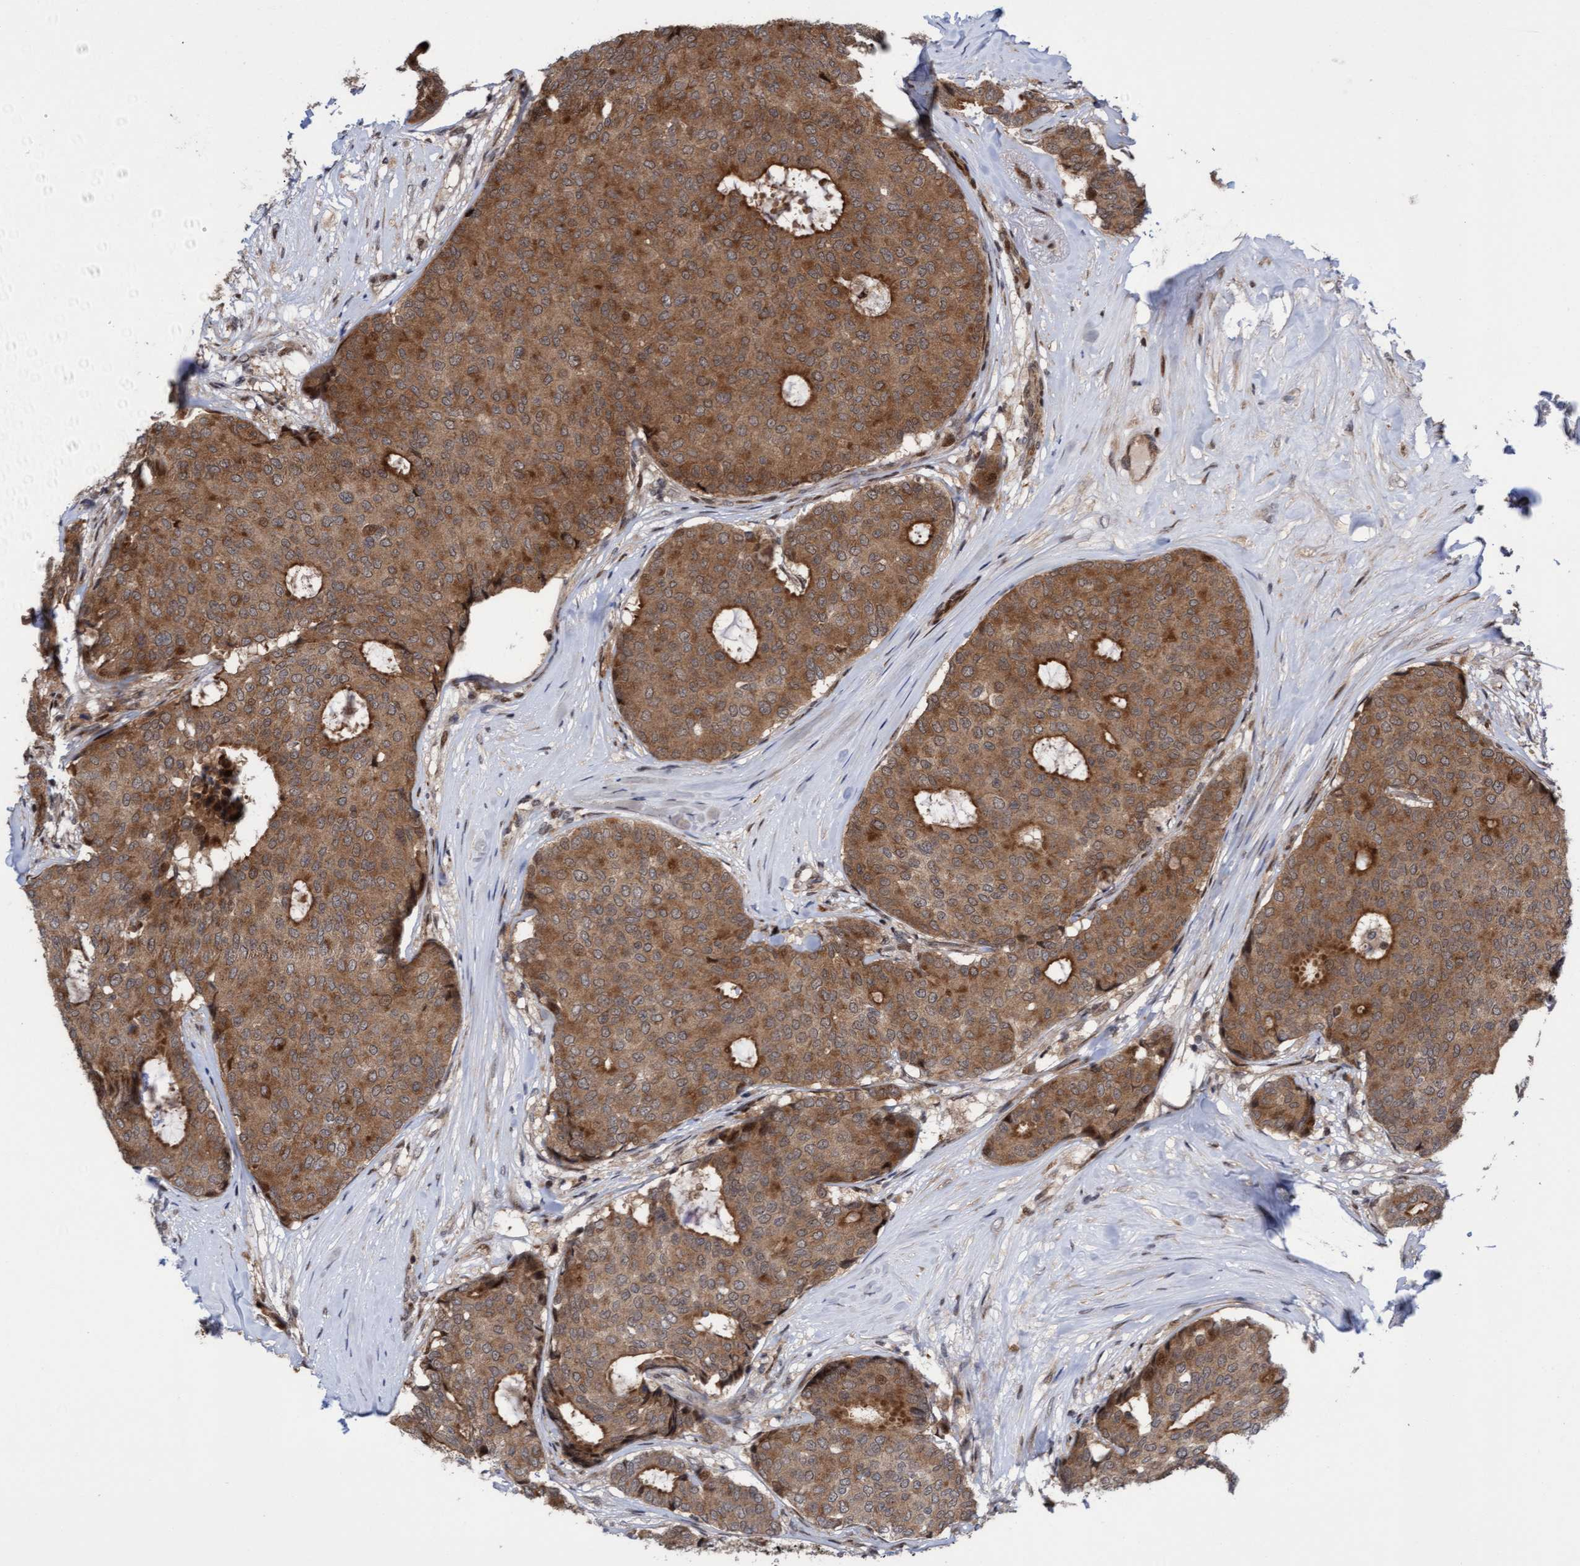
{"staining": {"intensity": "moderate", "quantity": ">75%", "location": "cytoplasmic/membranous"}, "tissue": "breast cancer", "cell_type": "Tumor cells", "image_type": "cancer", "snomed": [{"axis": "morphology", "description": "Duct carcinoma"}, {"axis": "topography", "description": "Breast"}], "caption": "Breast intraductal carcinoma stained for a protein (brown) reveals moderate cytoplasmic/membranous positive staining in approximately >75% of tumor cells.", "gene": "ITFG1", "patient": {"sex": "female", "age": 75}}